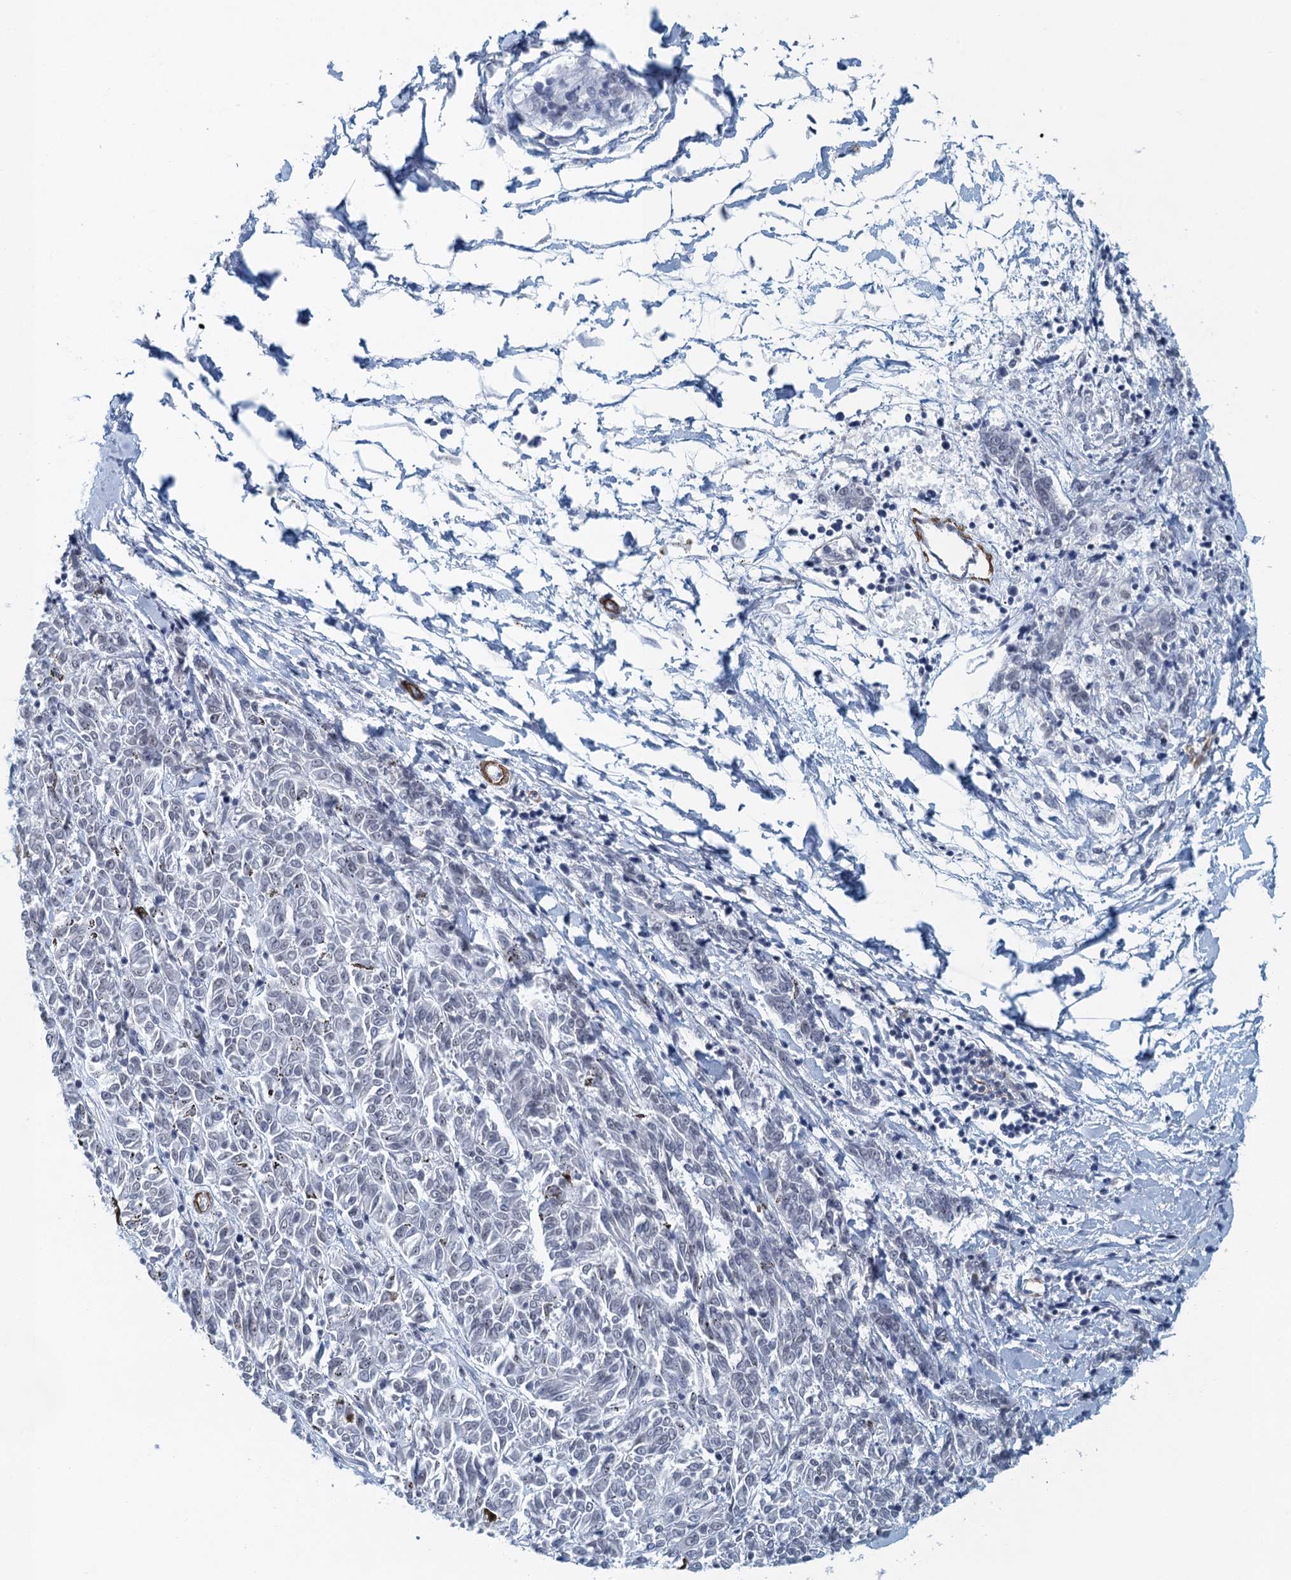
{"staining": {"intensity": "negative", "quantity": "none", "location": "none"}, "tissue": "melanoma", "cell_type": "Tumor cells", "image_type": "cancer", "snomed": [{"axis": "morphology", "description": "Malignant melanoma, NOS"}, {"axis": "topography", "description": "Skin"}], "caption": "An IHC histopathology image of malignant melanoma is shown. There is no staining in tumor cells of malignant melanoma.", "gene": "ALG2", "patient": {"sex": "female", "age": 72}}